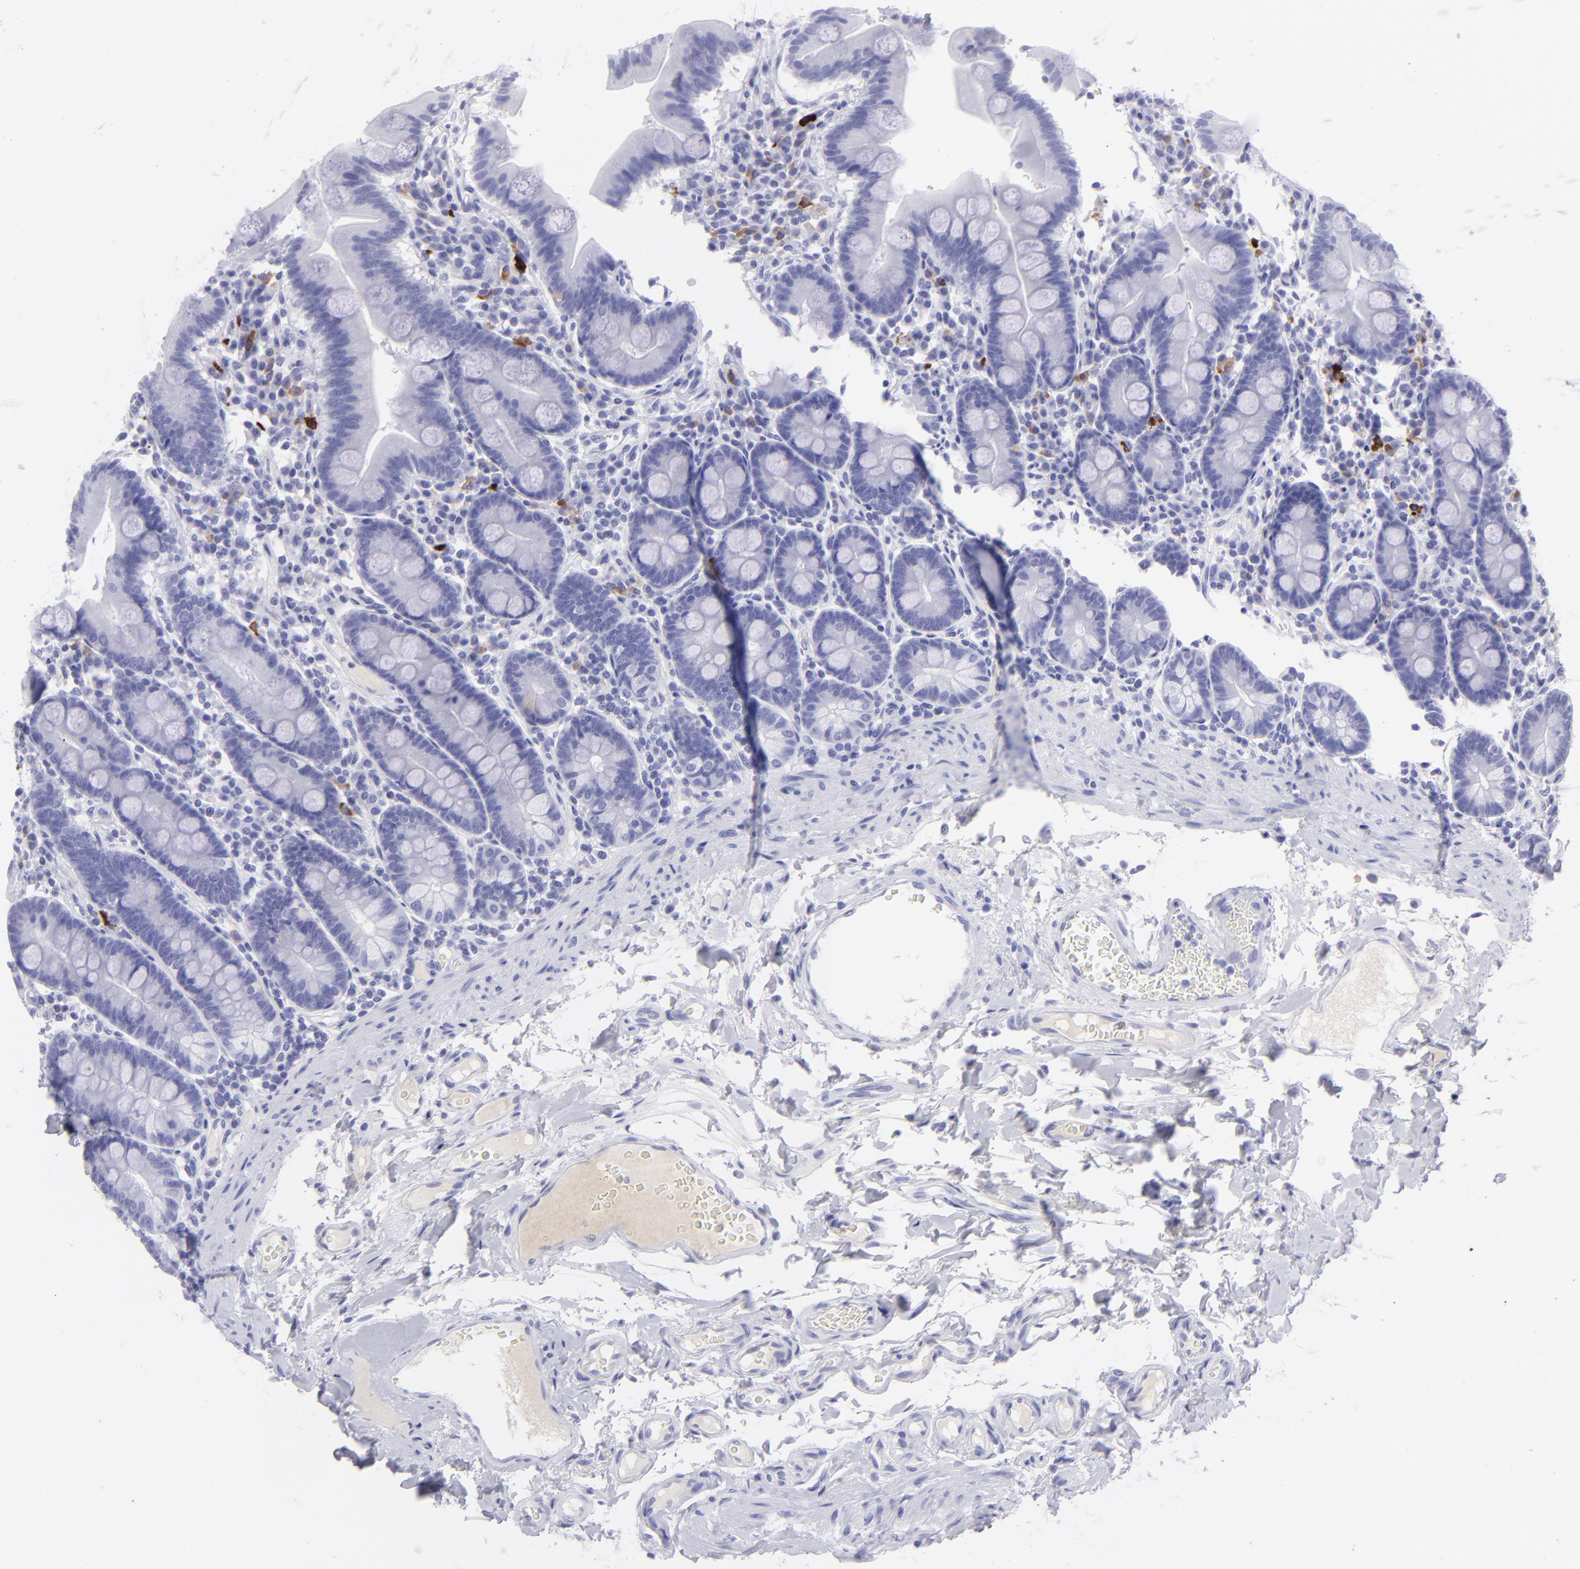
{"staining": {"intensity": "negative", "quantity": "none", "location": "none"}, "tissue": "duodenum", "cell_type": "Glandular cells", "image_type": "normal", "snomed": [{"axis": "morphology", "description": "Normal tissue, NOS"}, {"axis": "topography", "description": "Duodenum"}], "caption": "High magnification brightfield microscopy of unremarkable duodenum stained with DAB (3,3'-diaminobenzidine) (brown) and counterstained with hematoxylin (blue): glandular cells show no significant positivity. (DAB (3,3'-diaminobenzidine) immunohistochemistry with hematoxylin counter stain).", "gene": "SLC1A2", "patient": {"sex": "male", "age": 50}}